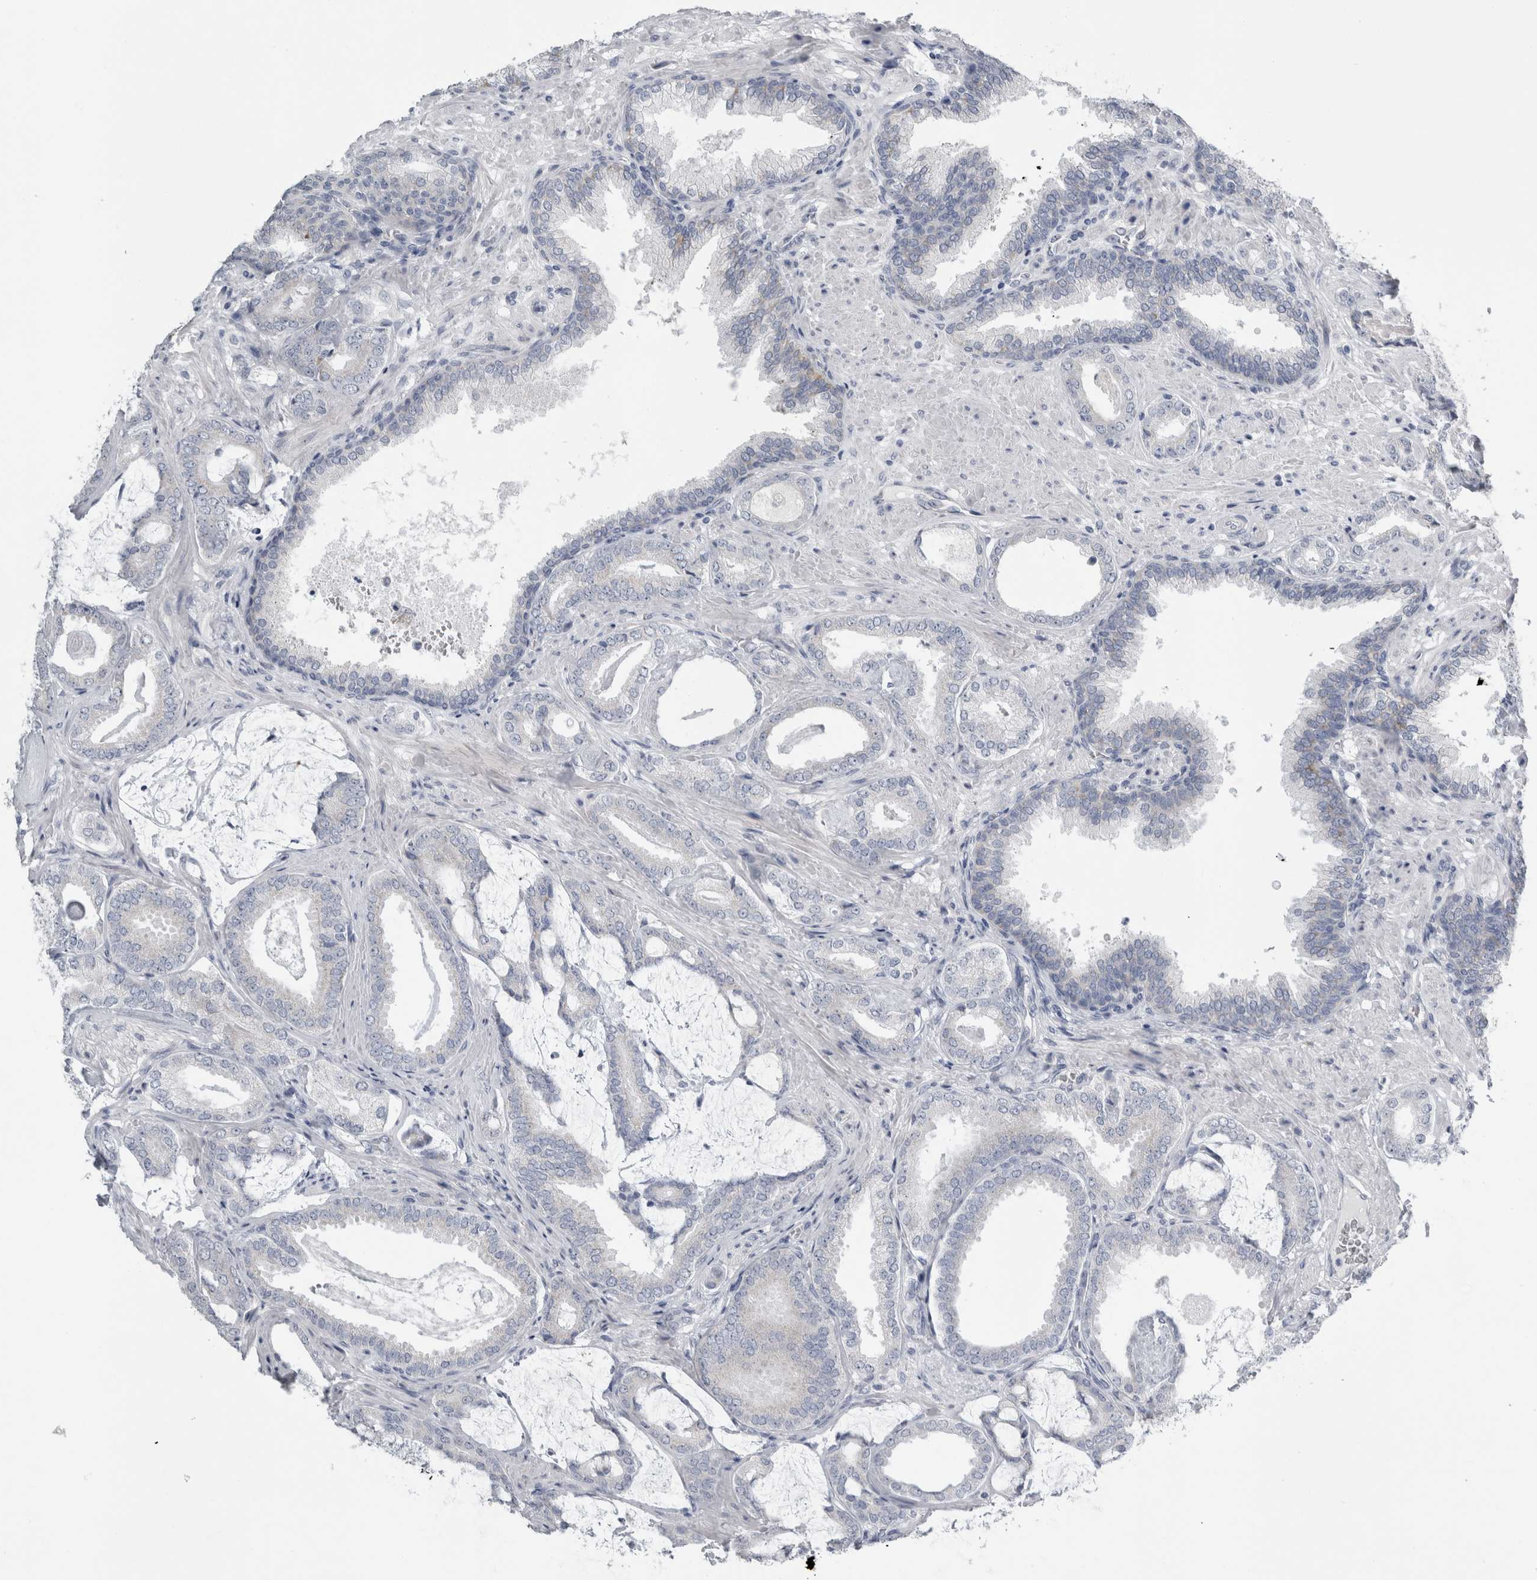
{"staining": {"intensity": "negative", "quantity": "none", "location": "none"}, "tissue": "prostate cancer", "cell_type": "Tumor cells", "image_type": "cancer", "snomed": [{"axis": "morphology", "description": "Adenocarcinoma, Low grade"}, {"axis": "topography", "description": "Prostate"}], "caption": "Tumor cells are negative for brown protein staining in adenocarcinoma (low-grade) (prostate).", "gene": "FXYD7", "patient": {"sex": "male", "age": 71}}